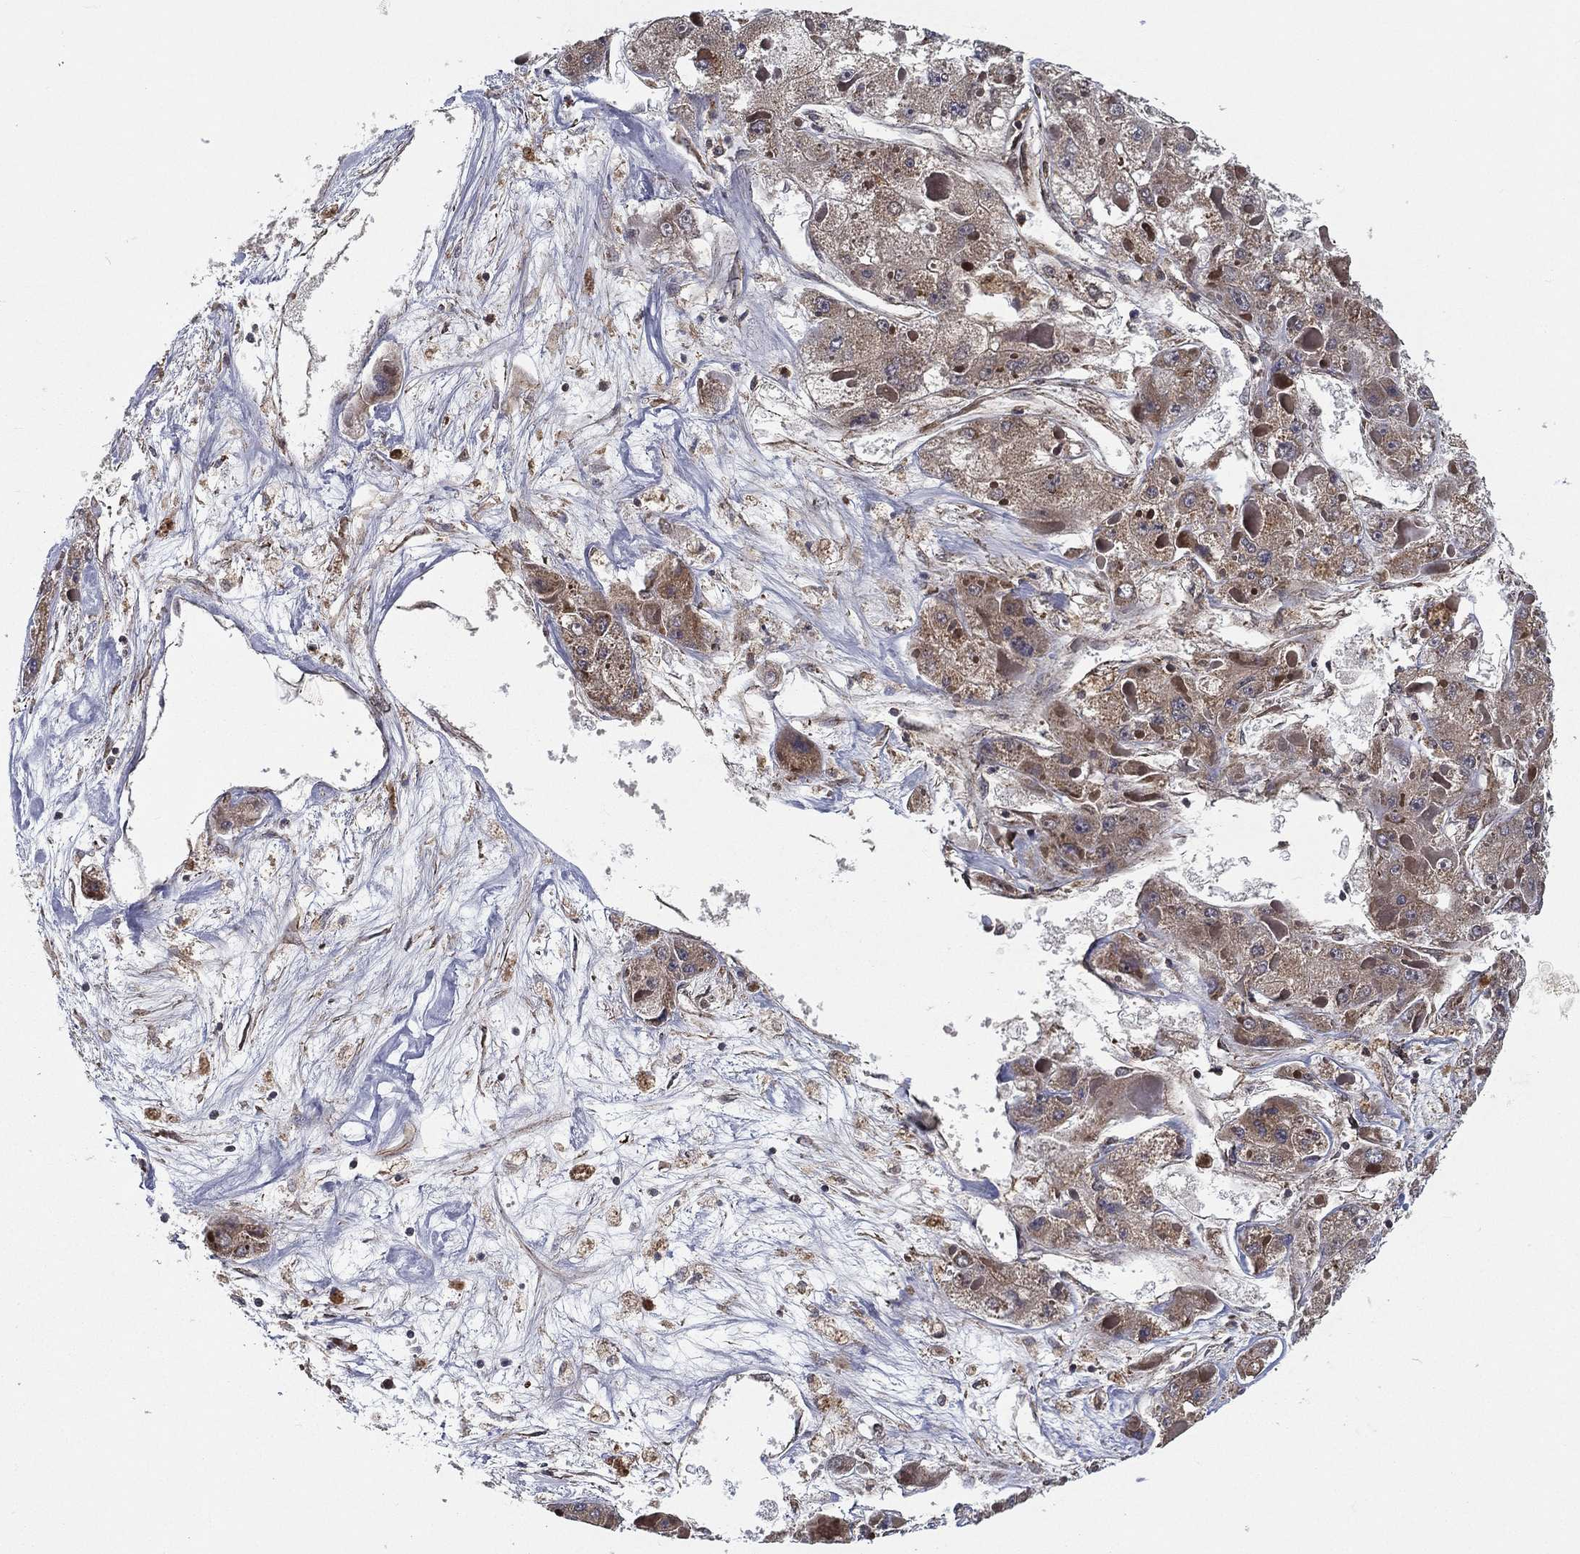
{"staining": {"intensity": "weak", "quantity": "25%-75%", "location": "cytoplasmic/membranous"}, "tissue": "liver cancer", "cell_type": "Tumor cells", "image_type": "cancer", "snomed": [{"axis": "morphology", "description": "Carcinoma, Hepatocellular, NOS"}, {"axis": "topography", "description": "Liver"}], "caption": "This is a histology image of immunohistochemistry staining of liver cancer, which shows weak expression in the cytoplasmic/membranous of tumor cells.", "gene": "UACA", "patient": {"sex": "female", "age": 73}}